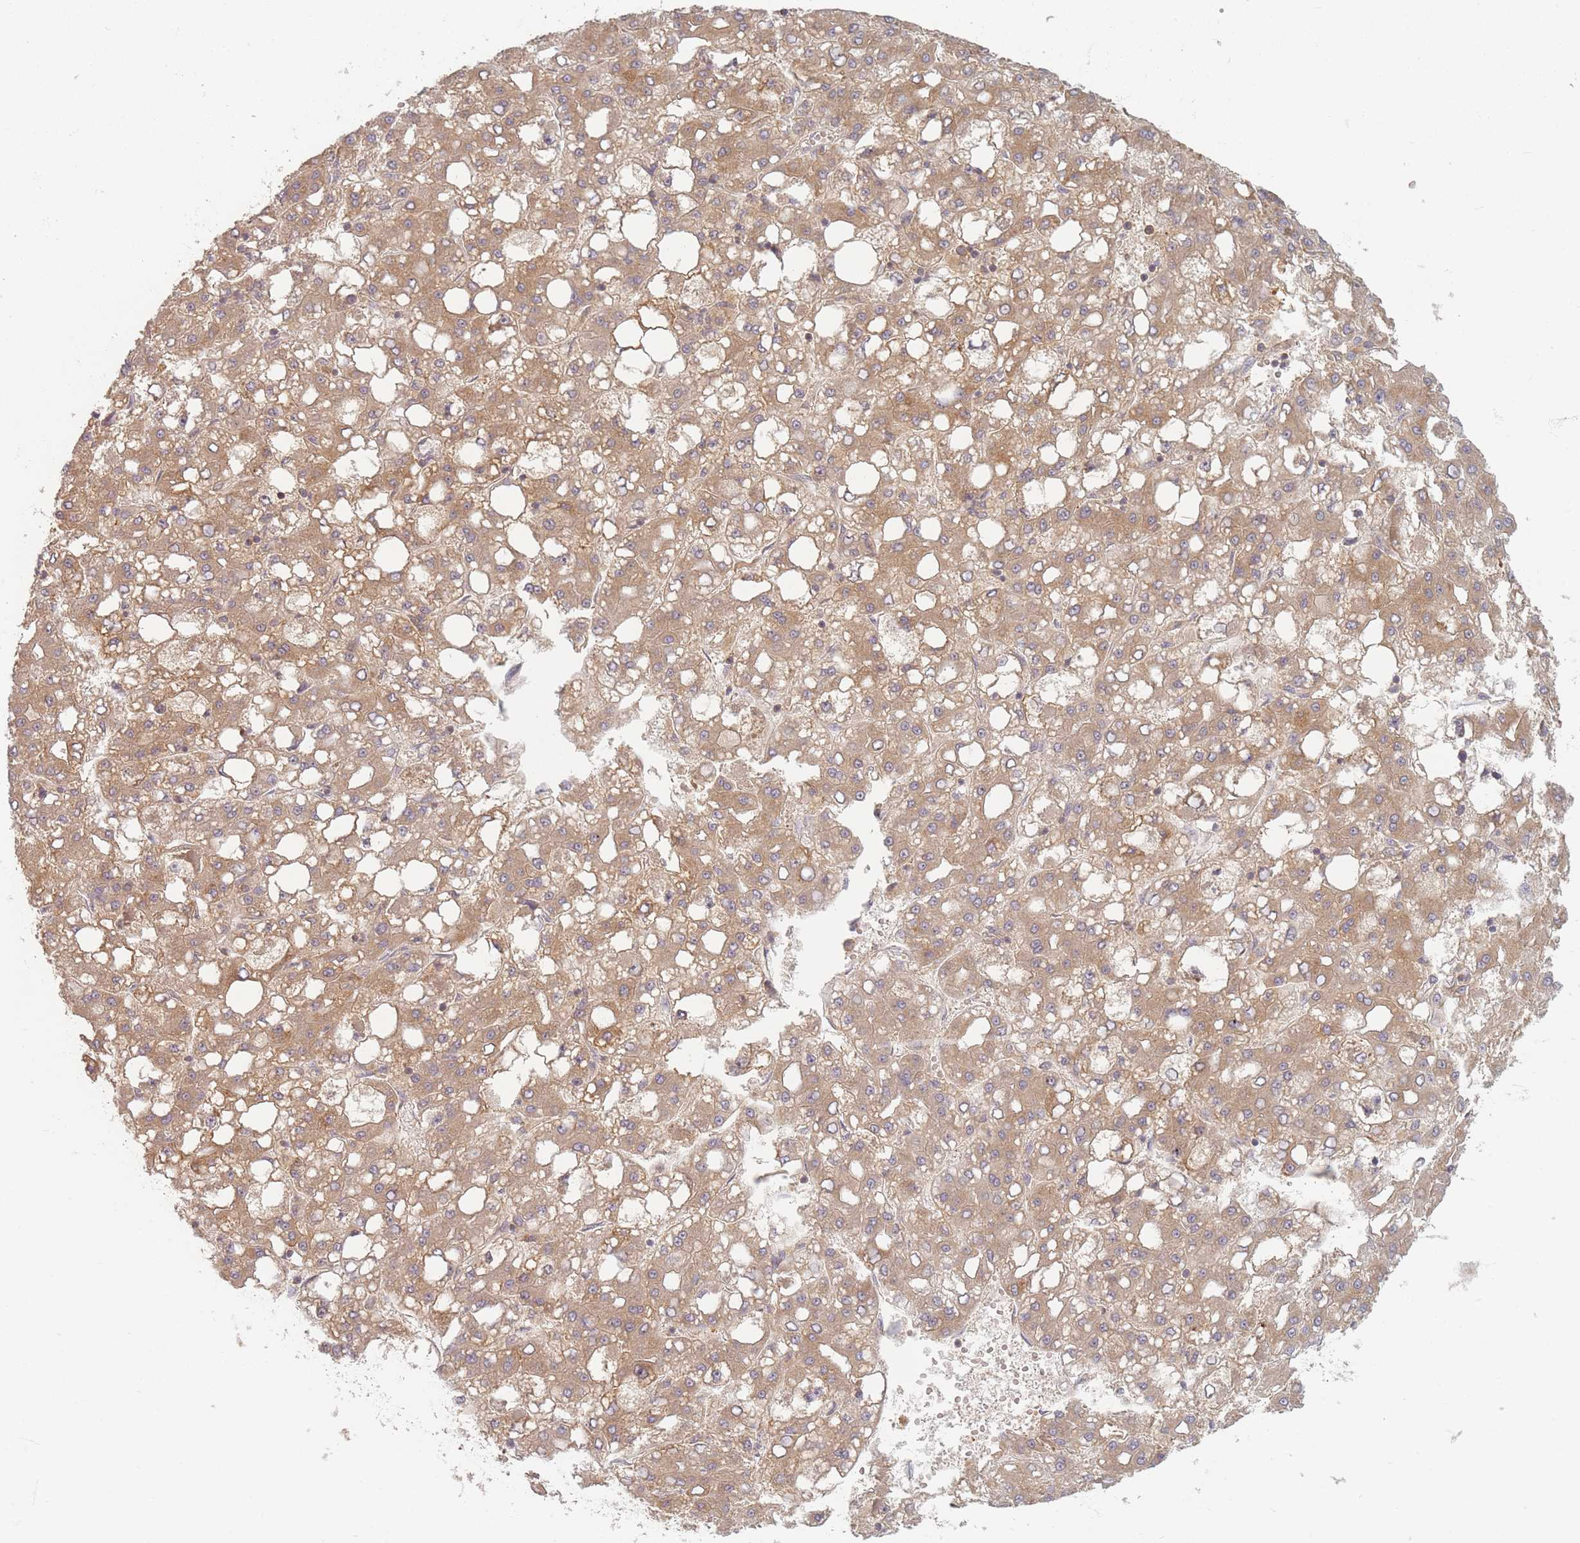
{"staining": {"intensity": "moderate", "quantity": ">75%", "location": "cytoplasmic/membranous"}, "tissue": "liver cancer", "cell_type": "Tumor cells", "image_type": "cancer", "snomed": [{"axis": "morphology", "description": "Carcinoma, Hepatocellular, NOS"}, {"axis": "topography", "description": "Liver"}], "caption": "Moderate cytoplasmic/membranous protein expression is appreciated in about >75% of tumor cells in liver hepatocellular carcinoma. (IHC, brightfield microscopy, high magnification).", "gene": "SLC35F3", "patient": {"sex": "male", "age": 65}}